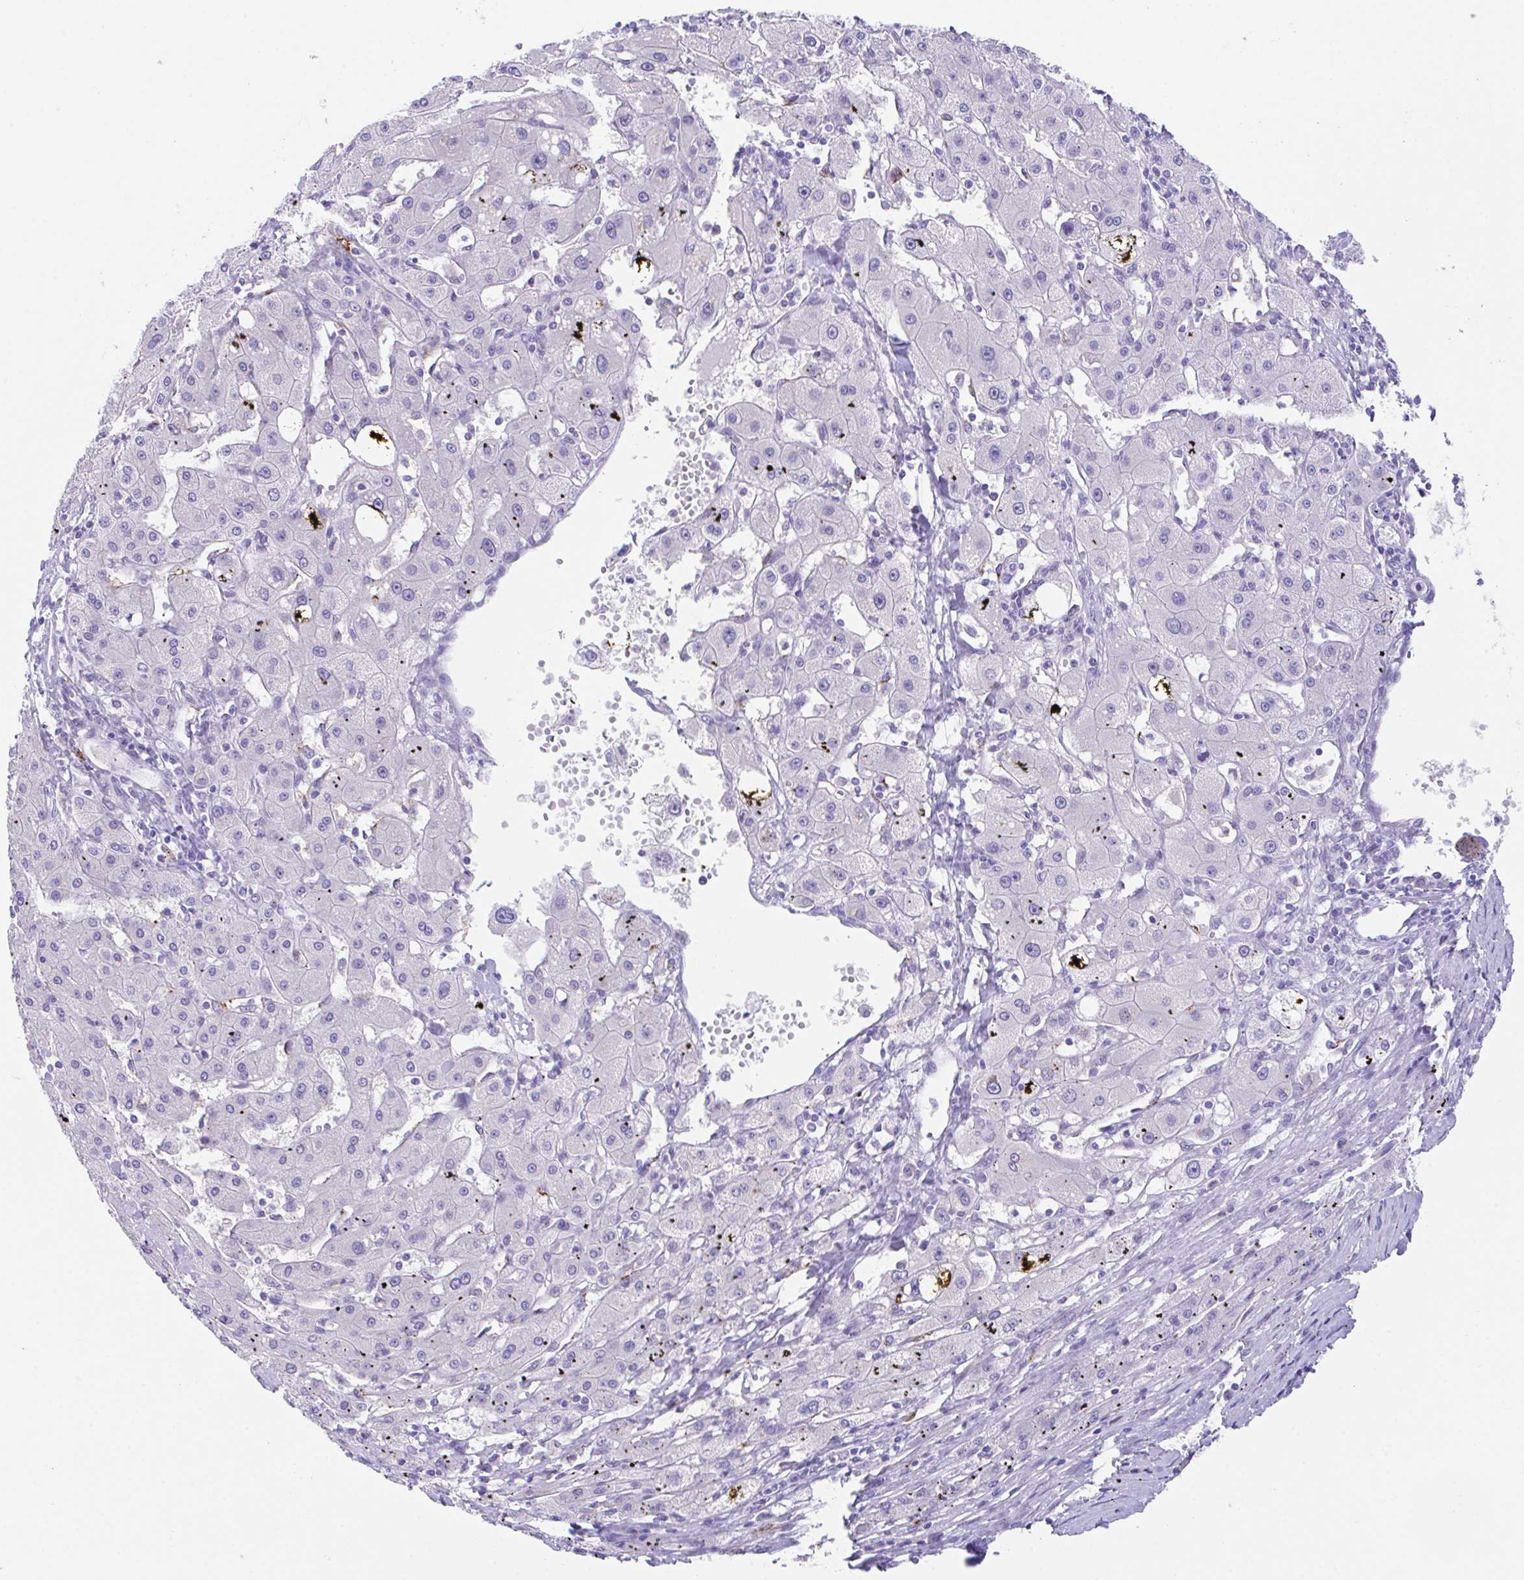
{"staining": {"intensity": "negative", "quantity": "none", "location": "none"}, "tissue": "liver cancer", "cell_type": "Tumor cells", "image_type": "cancer", "snomed": [{"axis": "morphology", "description": "Carcinoma, Hepatocellular, NOS"}, {"axis": "topography", "description": "Liver"}], "caption": "Micrograph shows no significant protein staining in tumor cells of liver cancer.", "gene": "HACD4", "patient": {"sex": "male", "age": 72}}